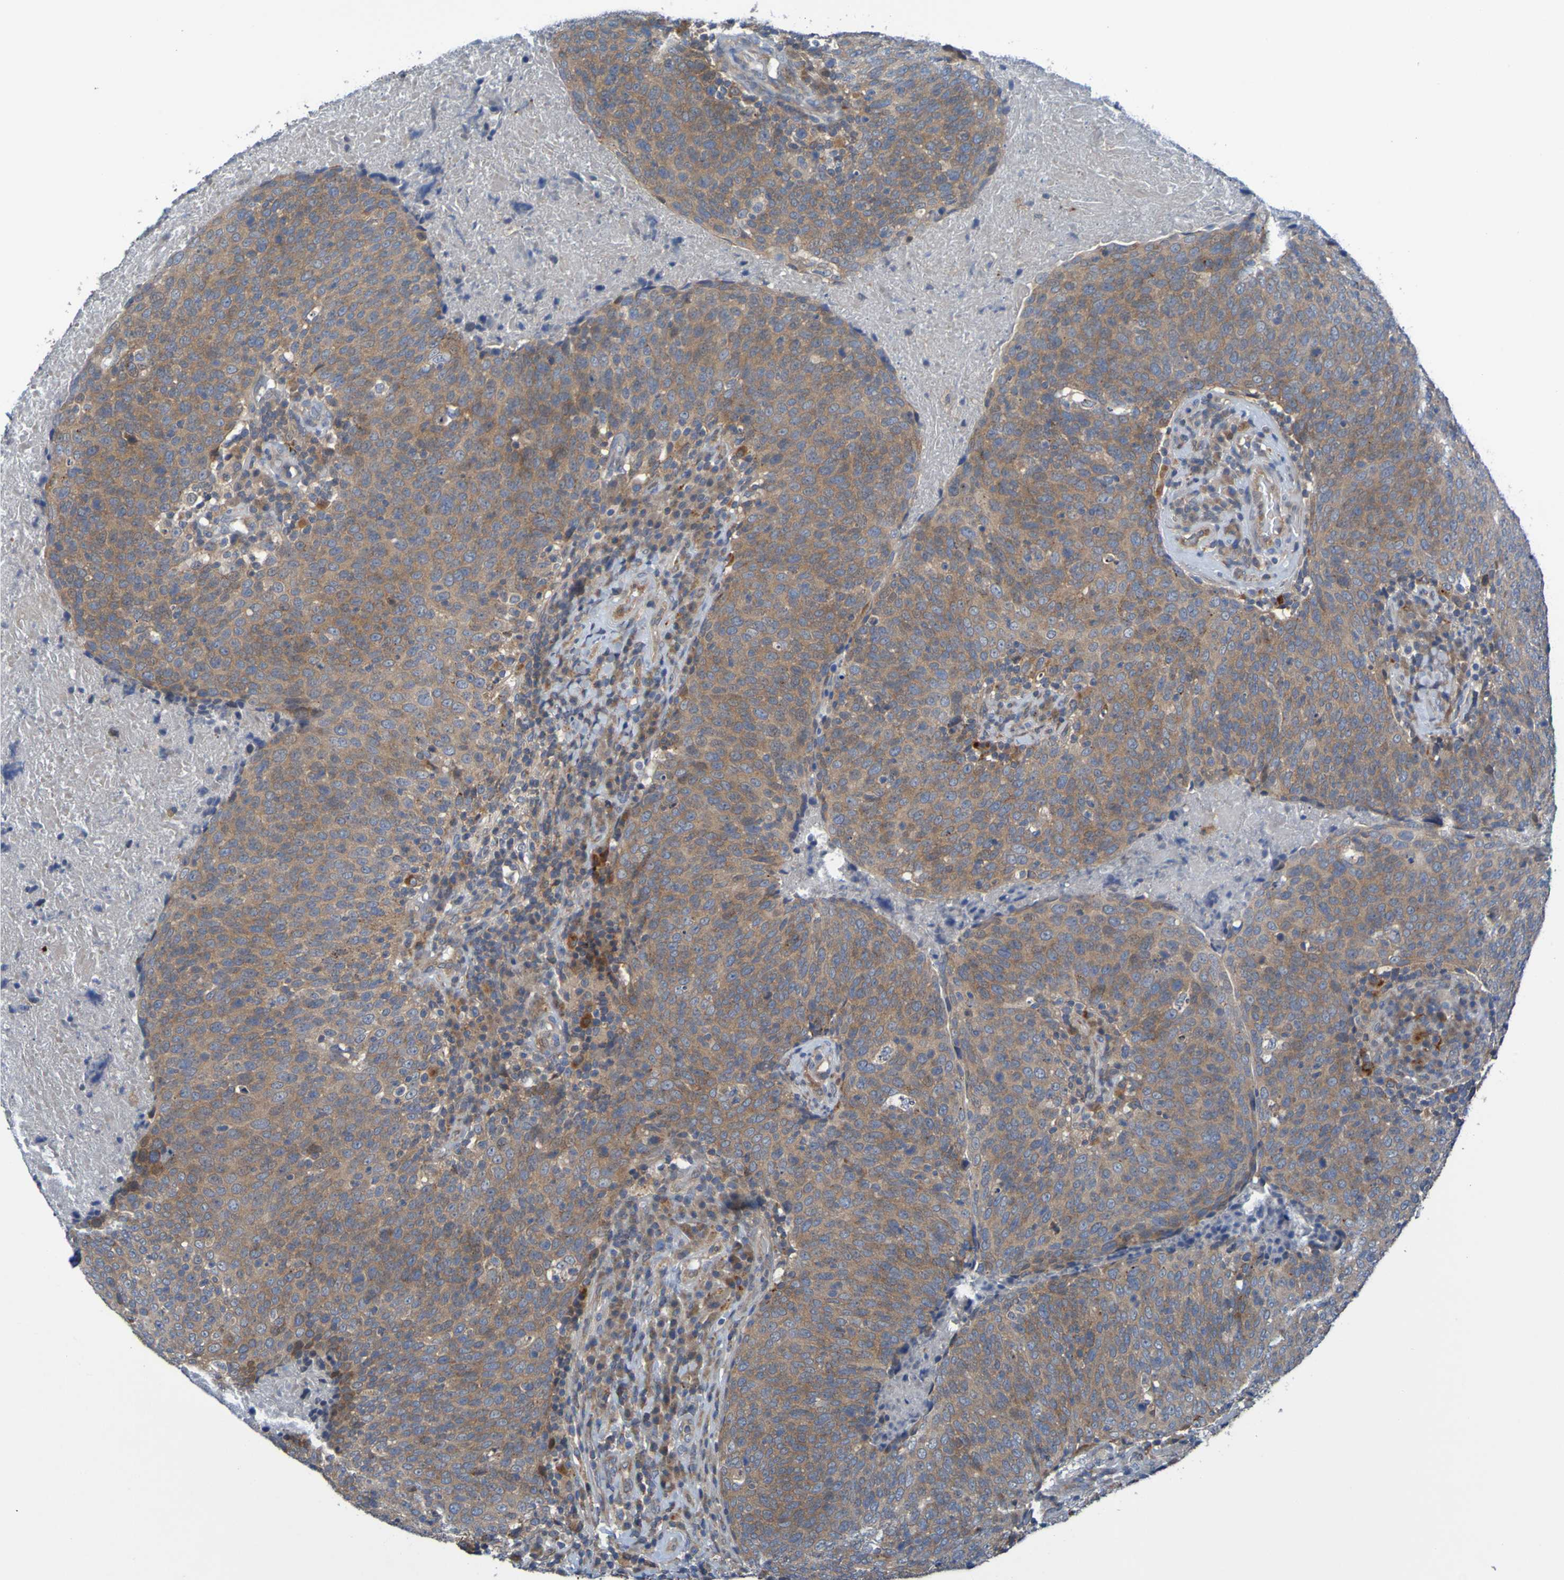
{"staining": {"intensity": "moderate", "quantity": ">75%", "location": "cytoplasmic/membranous"}, "tissue": "head and neck cancer", "cell_type": "Tumor cells", "image_type": "cancer", "snomed": [{"axis": "morphology", "description": "Squamous cell carcinoma, NOS"}, {"axis": "morphology", "description": "Squamous cell carcinoma, metastatic, NOS"}, {"axis": "topography", "description": "Lymph node"}, {"axis": "topography", "description": "Head-Neck"}], "caption": "Head and neck cancer (squamous cell carcinoma) was stained to show a protein in brown. There is medium levels of moderate cytoplasmic/membranous positivity in about >75% of tumor cells.", "gene": "SDK1", "patient": {"sex": "male", "age": 62}}